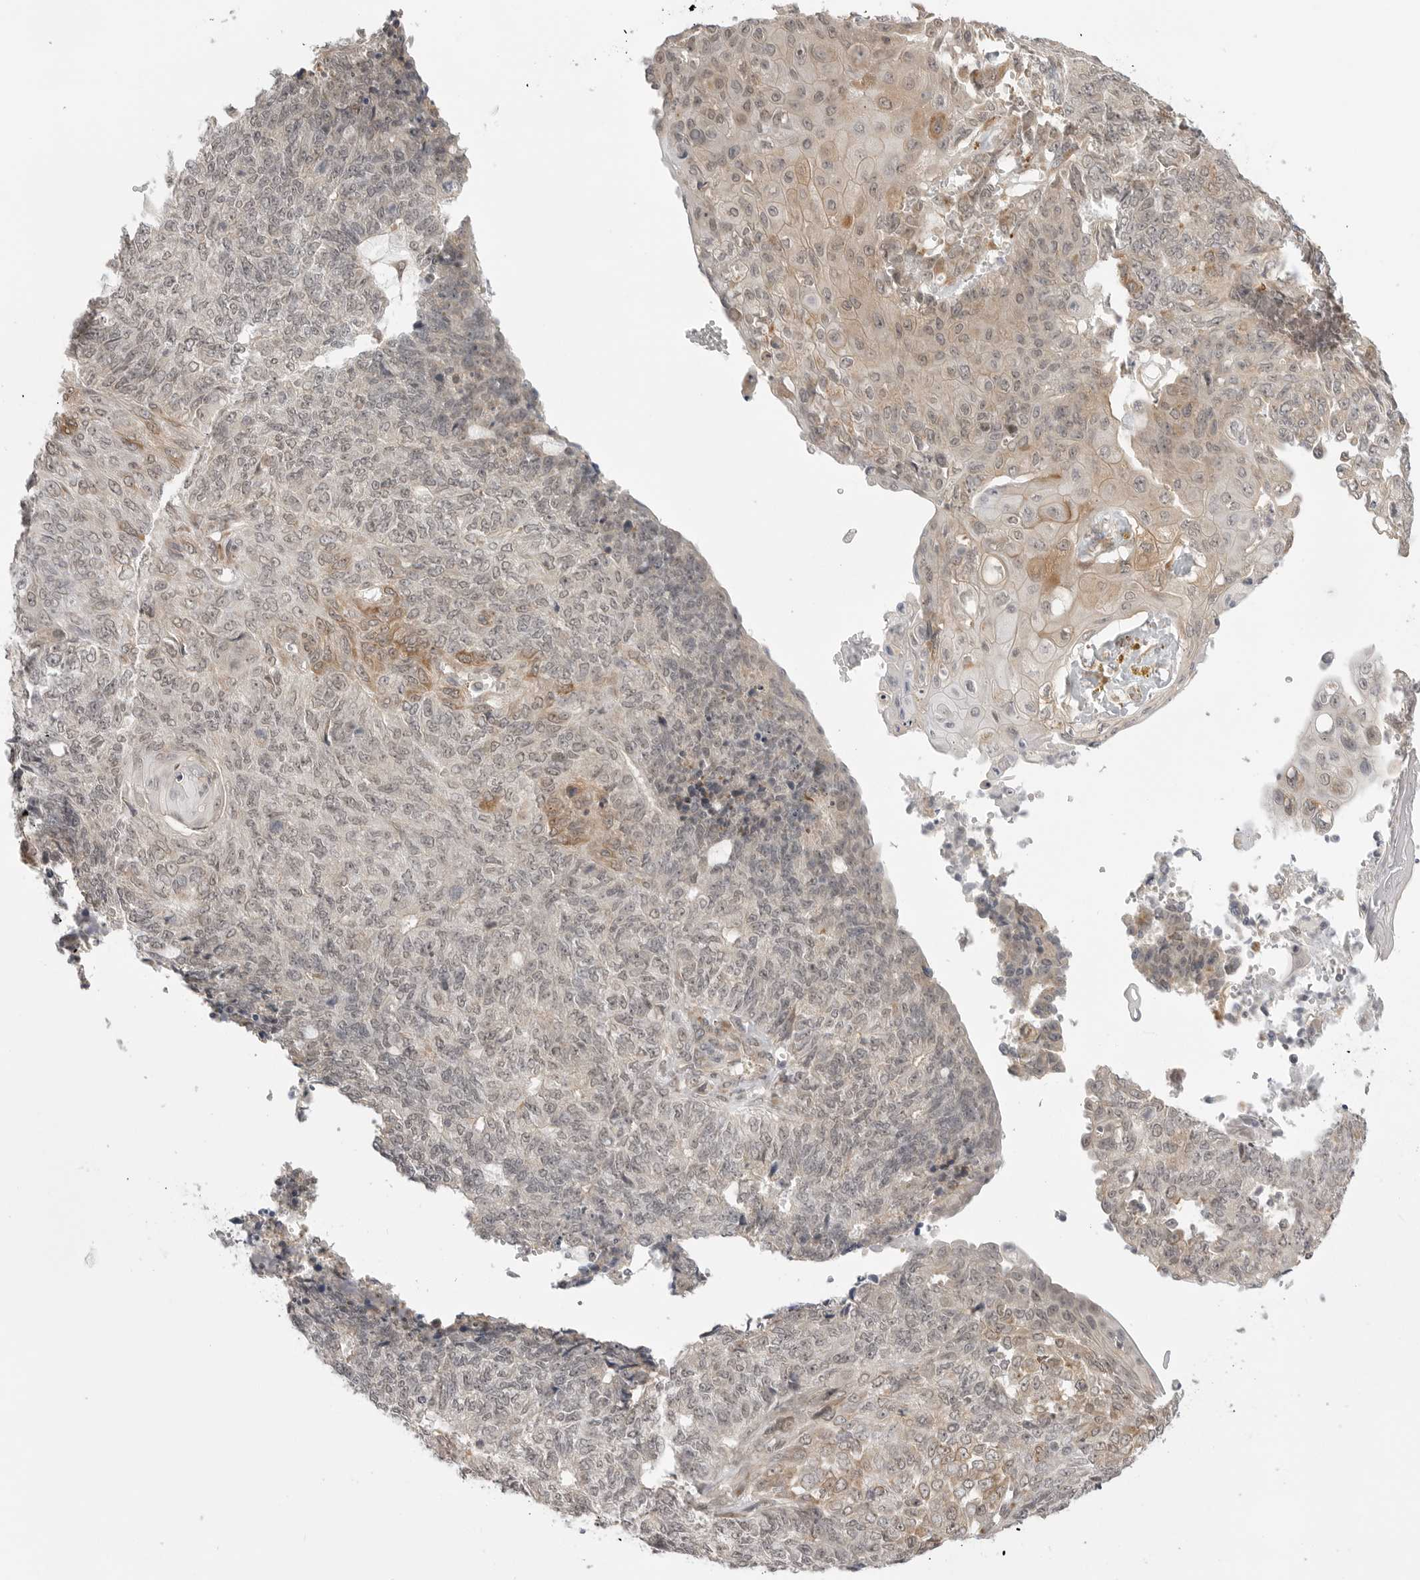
{"staining": {"intensity": "moderate", "quantity": "<25%", "location": "cytoplasmic/membranous"}, "tissue": "endometrial cancer", "cell_type": "Tumor cells", "image_type": "cancer", "snomed": [{"axis": "morphology", "description": "Adenocarcinoma, NOS"}, {"axis": "topography", "description": "Endometrium"}], "caption": "Immunohistochemistry (IHC) of endometrial cancer reveals low levels of moderate cytoplasmic/membranous staining in approximately <25% of tumor cells. (DAB = brown stain, brightfield microscopy at high magnification).", "gene": "KALRN", "patient": {"sex": "female", "age": 32}}